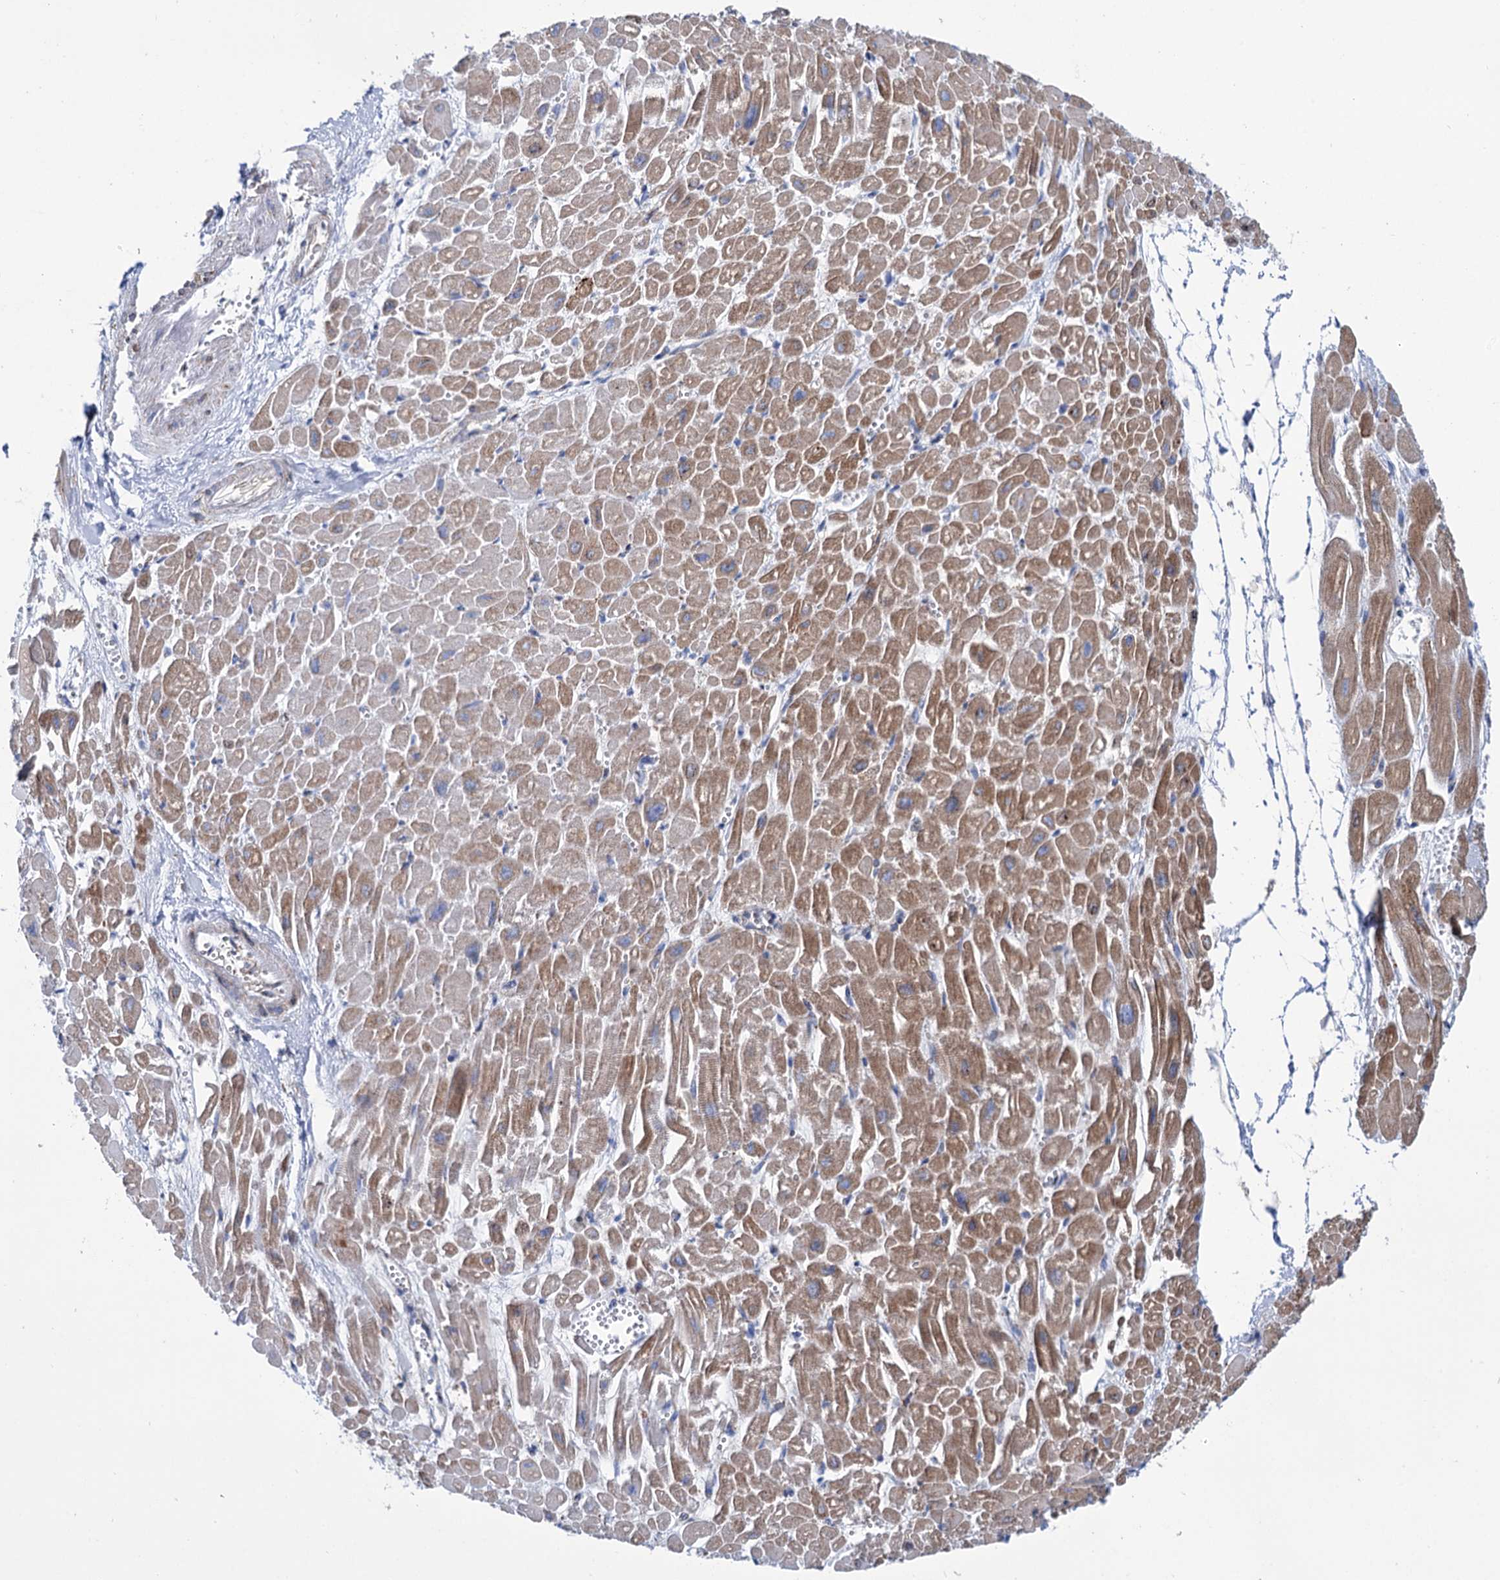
{"staining": {"intensity": "moderate", "quantity": "25%-75%", "location": "cytoplasmic/membranous"}, "tissue": "heart muscle", "cell_type": "Cardiomyocytes", "image_type": "normal", "snomed": [{"axis": "morphology", "description": "Normal tissue, NOS"}, {"axis": "topography", "description": "Heart"}], "caption": "The immunohistochemical stain highlights moderate cytoplasmic/membranous positivity in cardiomyocytes of benign heart muscle. Nuclei are stained in blue.", "gene": "SHE", "patient": {"sex": "male", "age": 54}}